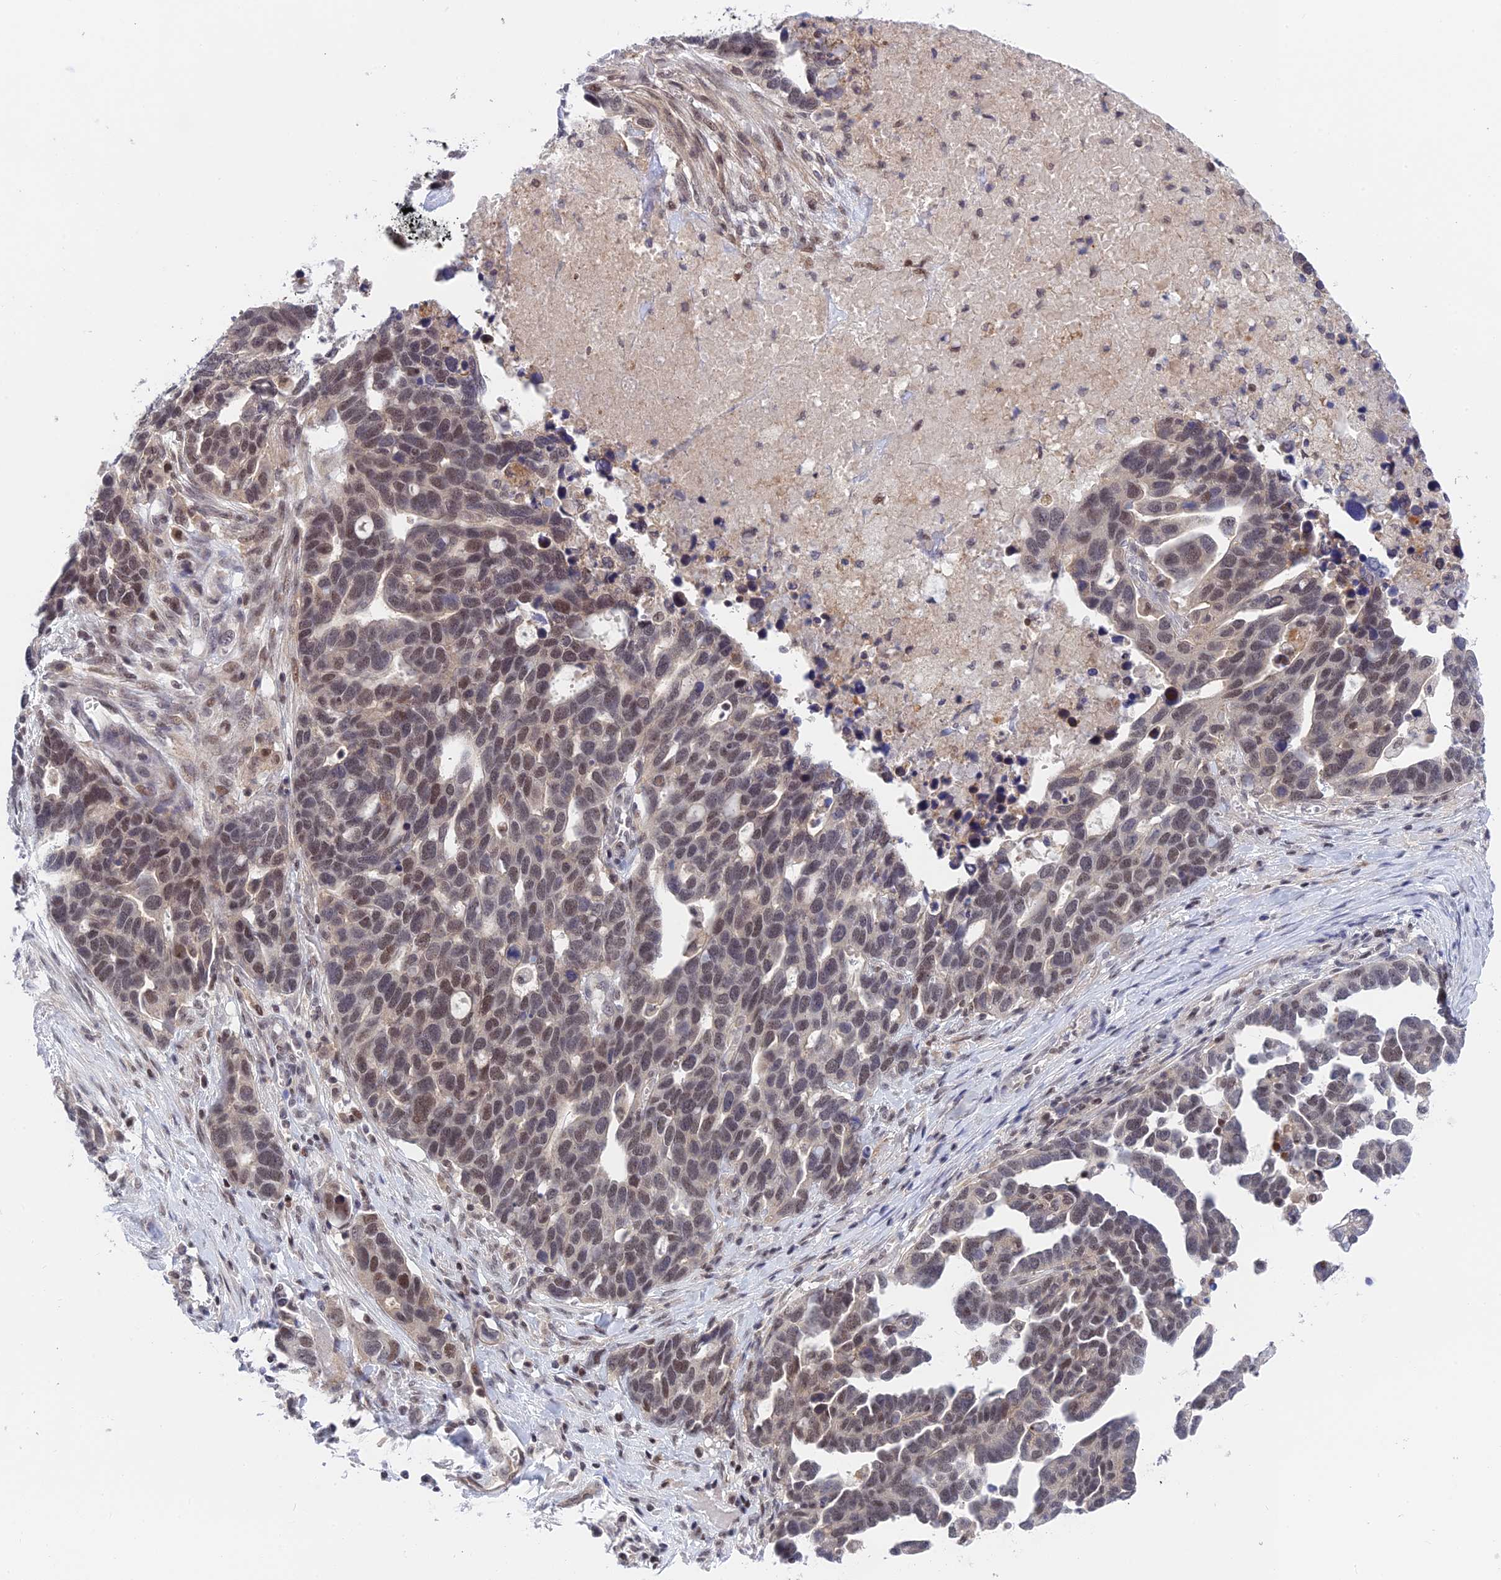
{"staining": {"intensity": "moderate", "quantity": "<25%", "location": "nuclear"}, "tissue": "ovarian cancer", "cell_type": "Tumor cells", "image_type": "cancer", "snomed": [{"axis": "morphology", "description": "Cystadenocarcinoma, serous, NOS"}, {"axis": "topography", "description": "Ovary"}], "caption": "Immunohistochemical staining of human ovarian cancer displays low levels of moderate nuclear protein expression in approximately <25% of tumor cells. Using DAB (3,3'-diaminobenzidine) (brown) and hematoxylin (blue) stains, captured at high magnification using brightfield microscopy.", "gene": "TCEA1", "patient": {"sex": "female", "age": 54}}